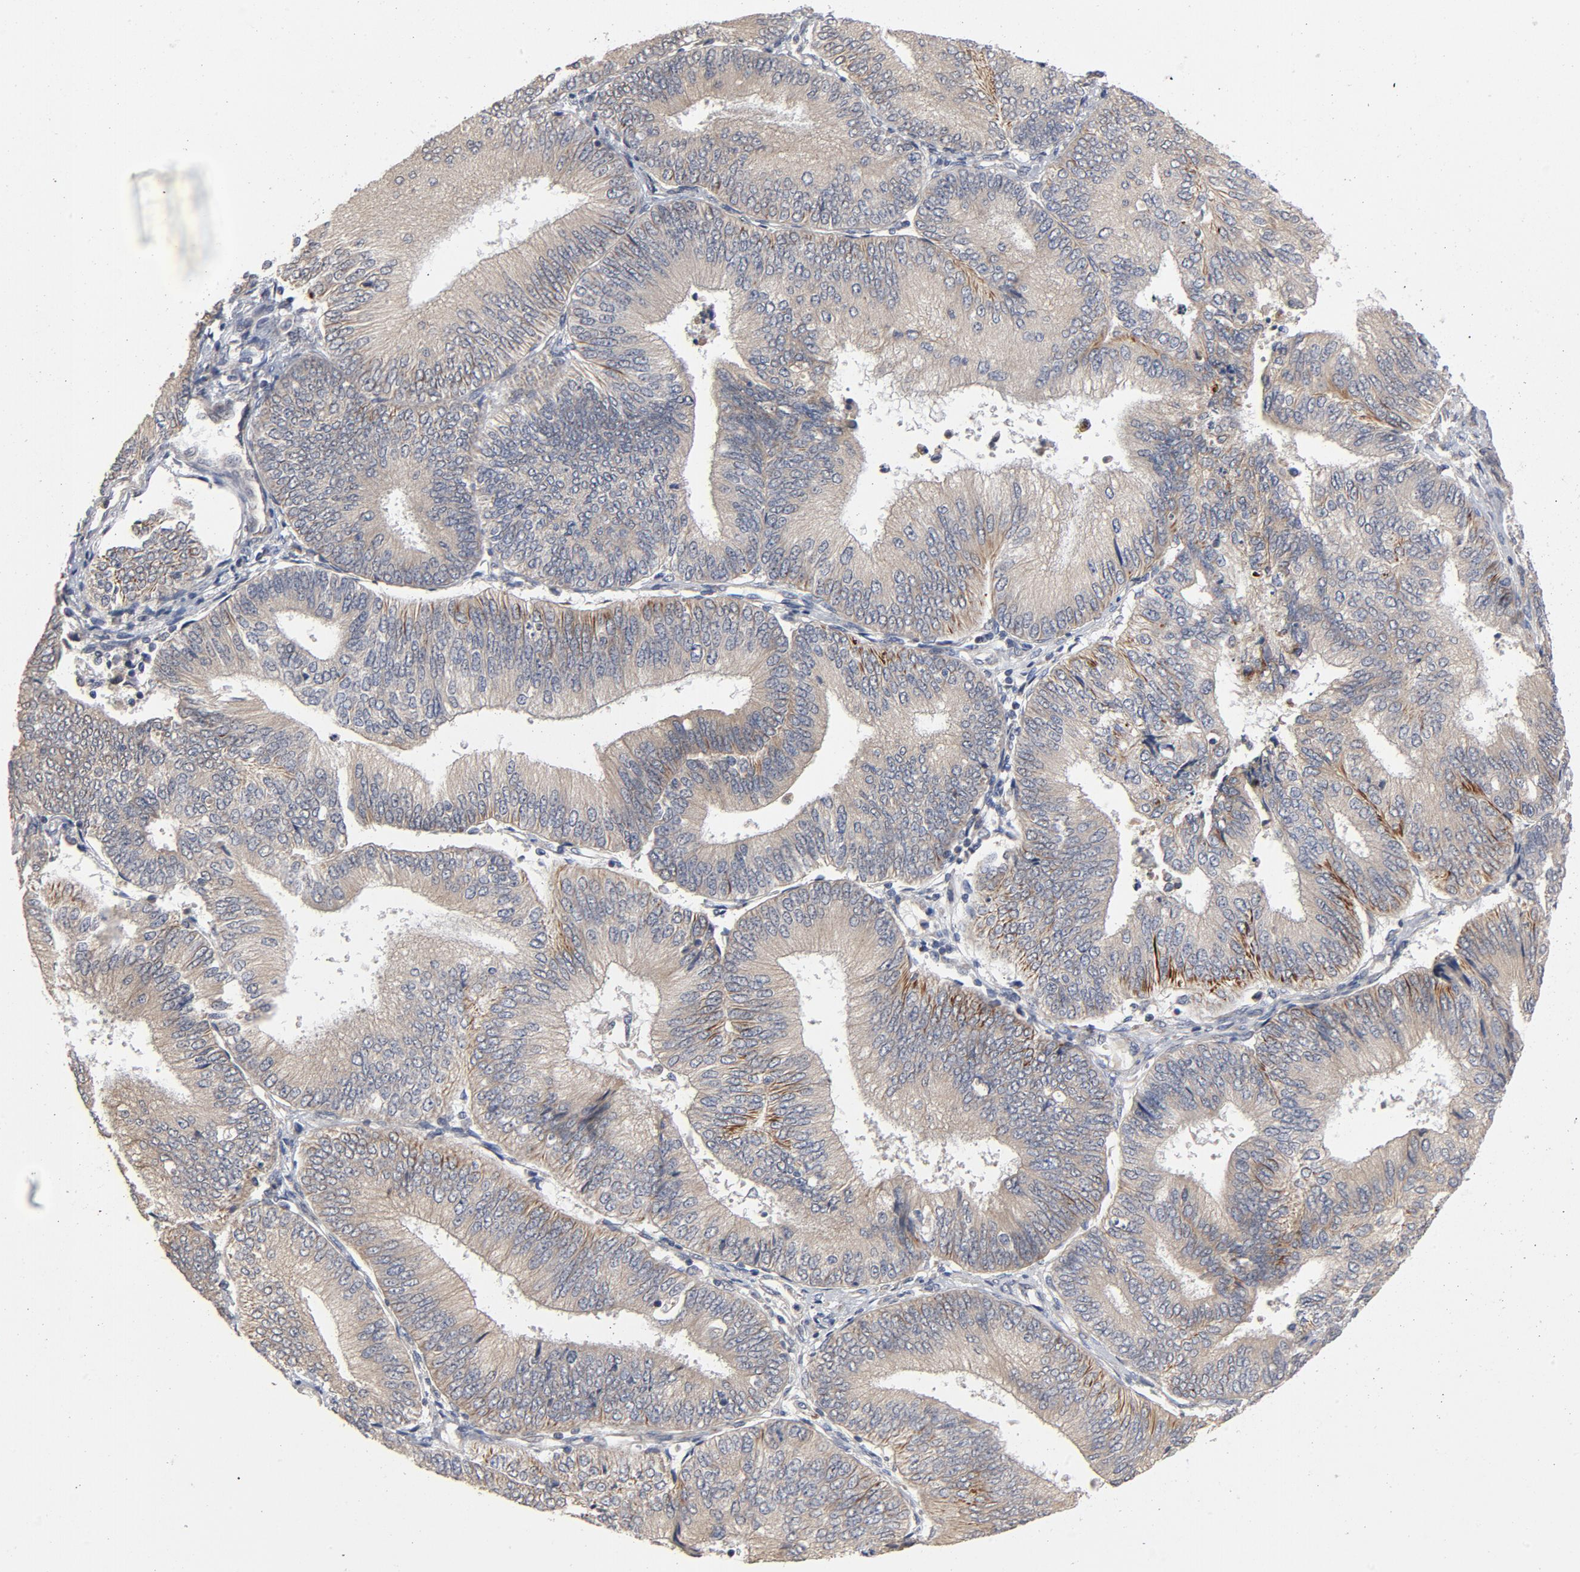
{"staining": {"intensity": "moderate", "quantity": ">75%", "location": "cytoplasmic/membranous"}, "tissue": "endometrial cancer", "cell_type": "Tumor cells", "image_type": "cancer", "snomed": [{"axis": "morphology", "description": "Adenocarcinoma, NOS"}, {"axis": "topography", "description": "Endometrium"}], "caption": "Endometrial cancer (adenocarcinoma) was stained to show a protein in brown. There is medium levels of moderate cytoplasmic/membranous positivity in about >75% of tumor cells.", "gene": "FAM118A", "patient": {"sex": "female", "age": 55}}